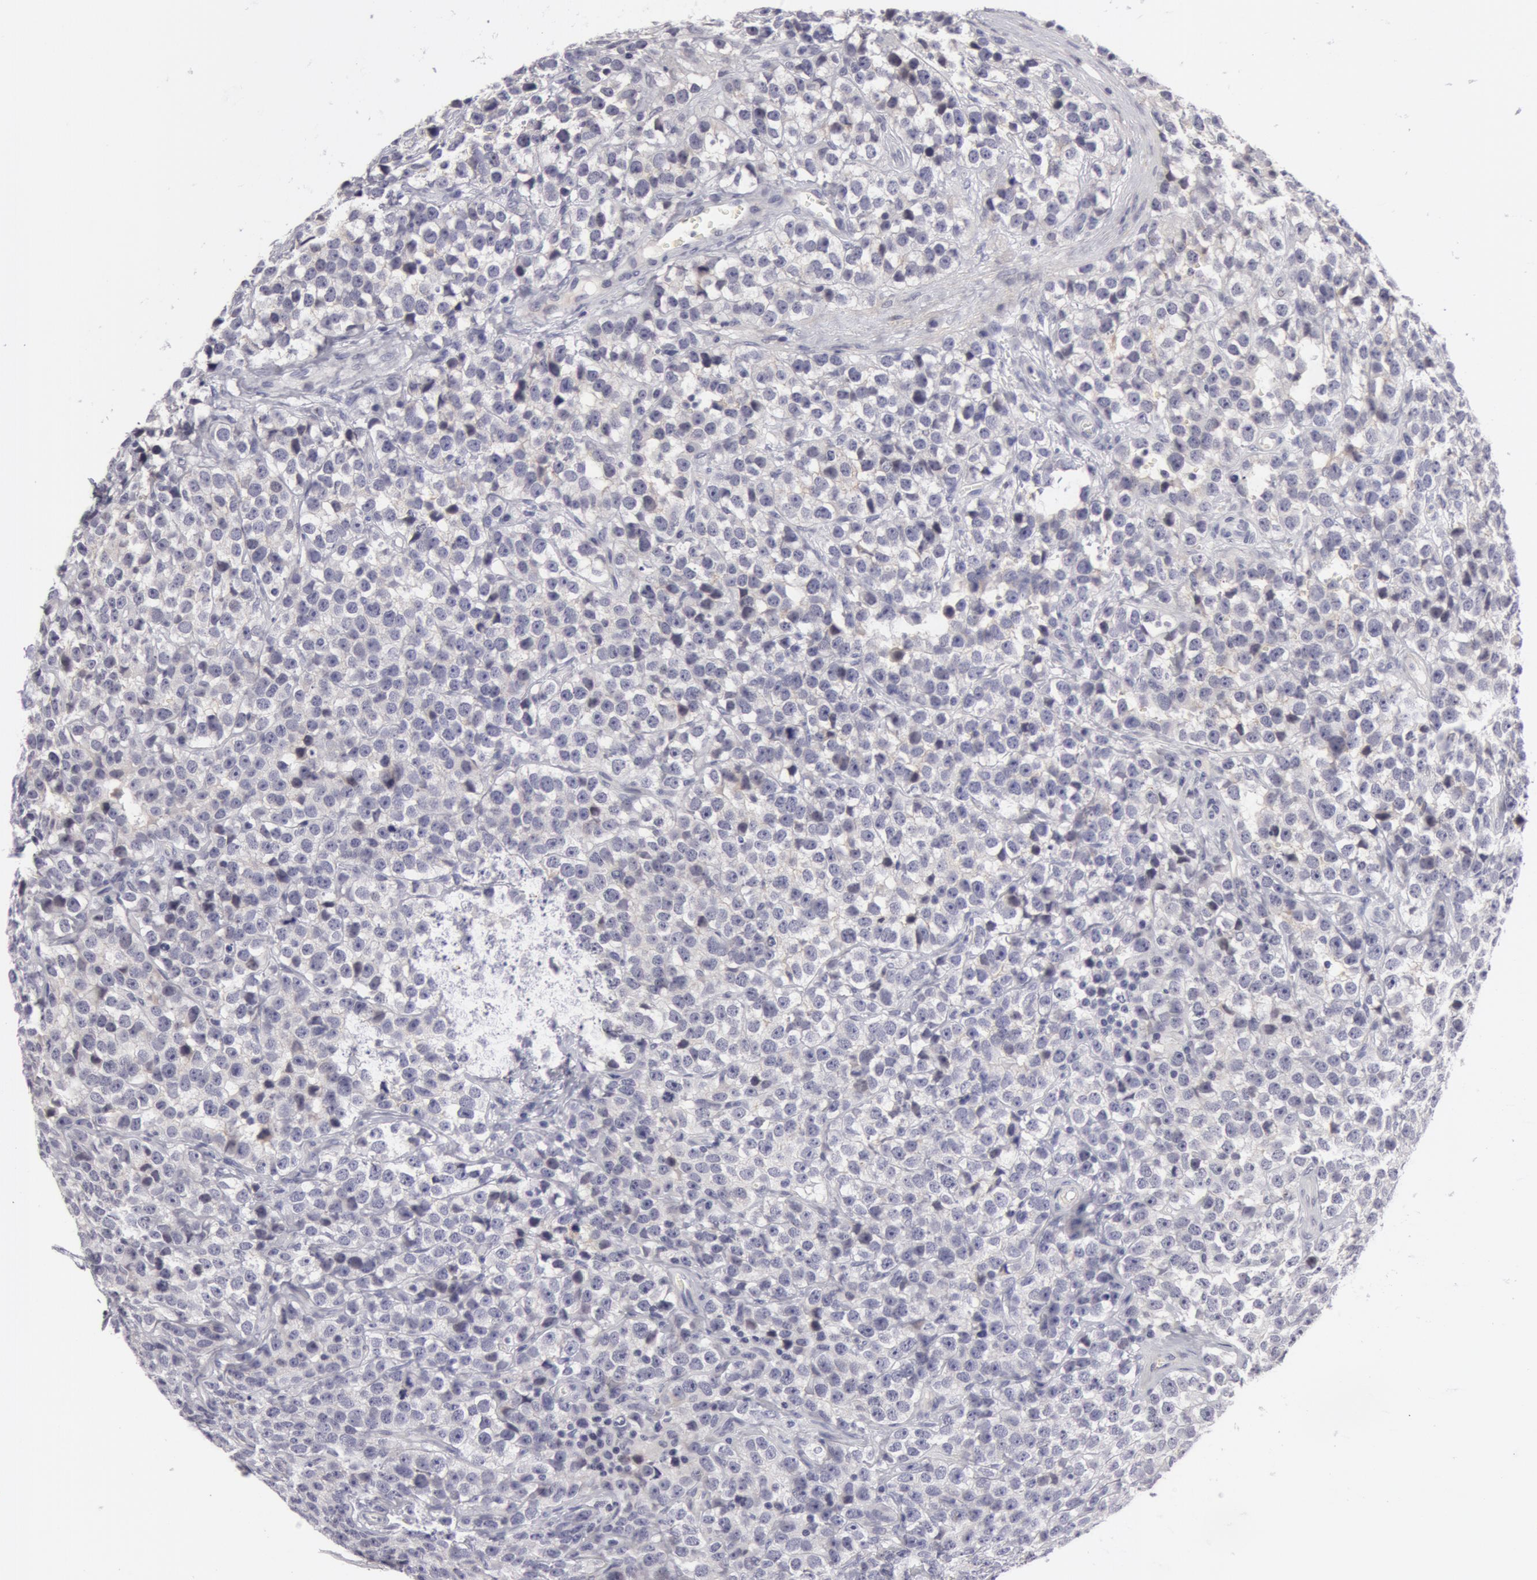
{"staining": {"intensity": "negative", "quantity": "none", "location": "none"}, "tissue": "testis cancer", "cell_type": "Tumor cells", "image_type": "cancer", "snomed": [{"axis": "morphology", "description": "Seminoma, NOS"}, {"axis": "topography", "description": "Testis"}], "caption": "DAB (3,3'-diaminobenzidine) immunohistochemical staining of testis seminoma displays no significant positivity in tumor cells.", "gene": "NLGN4X", "patient": {"sex": "male", "age": 25}}